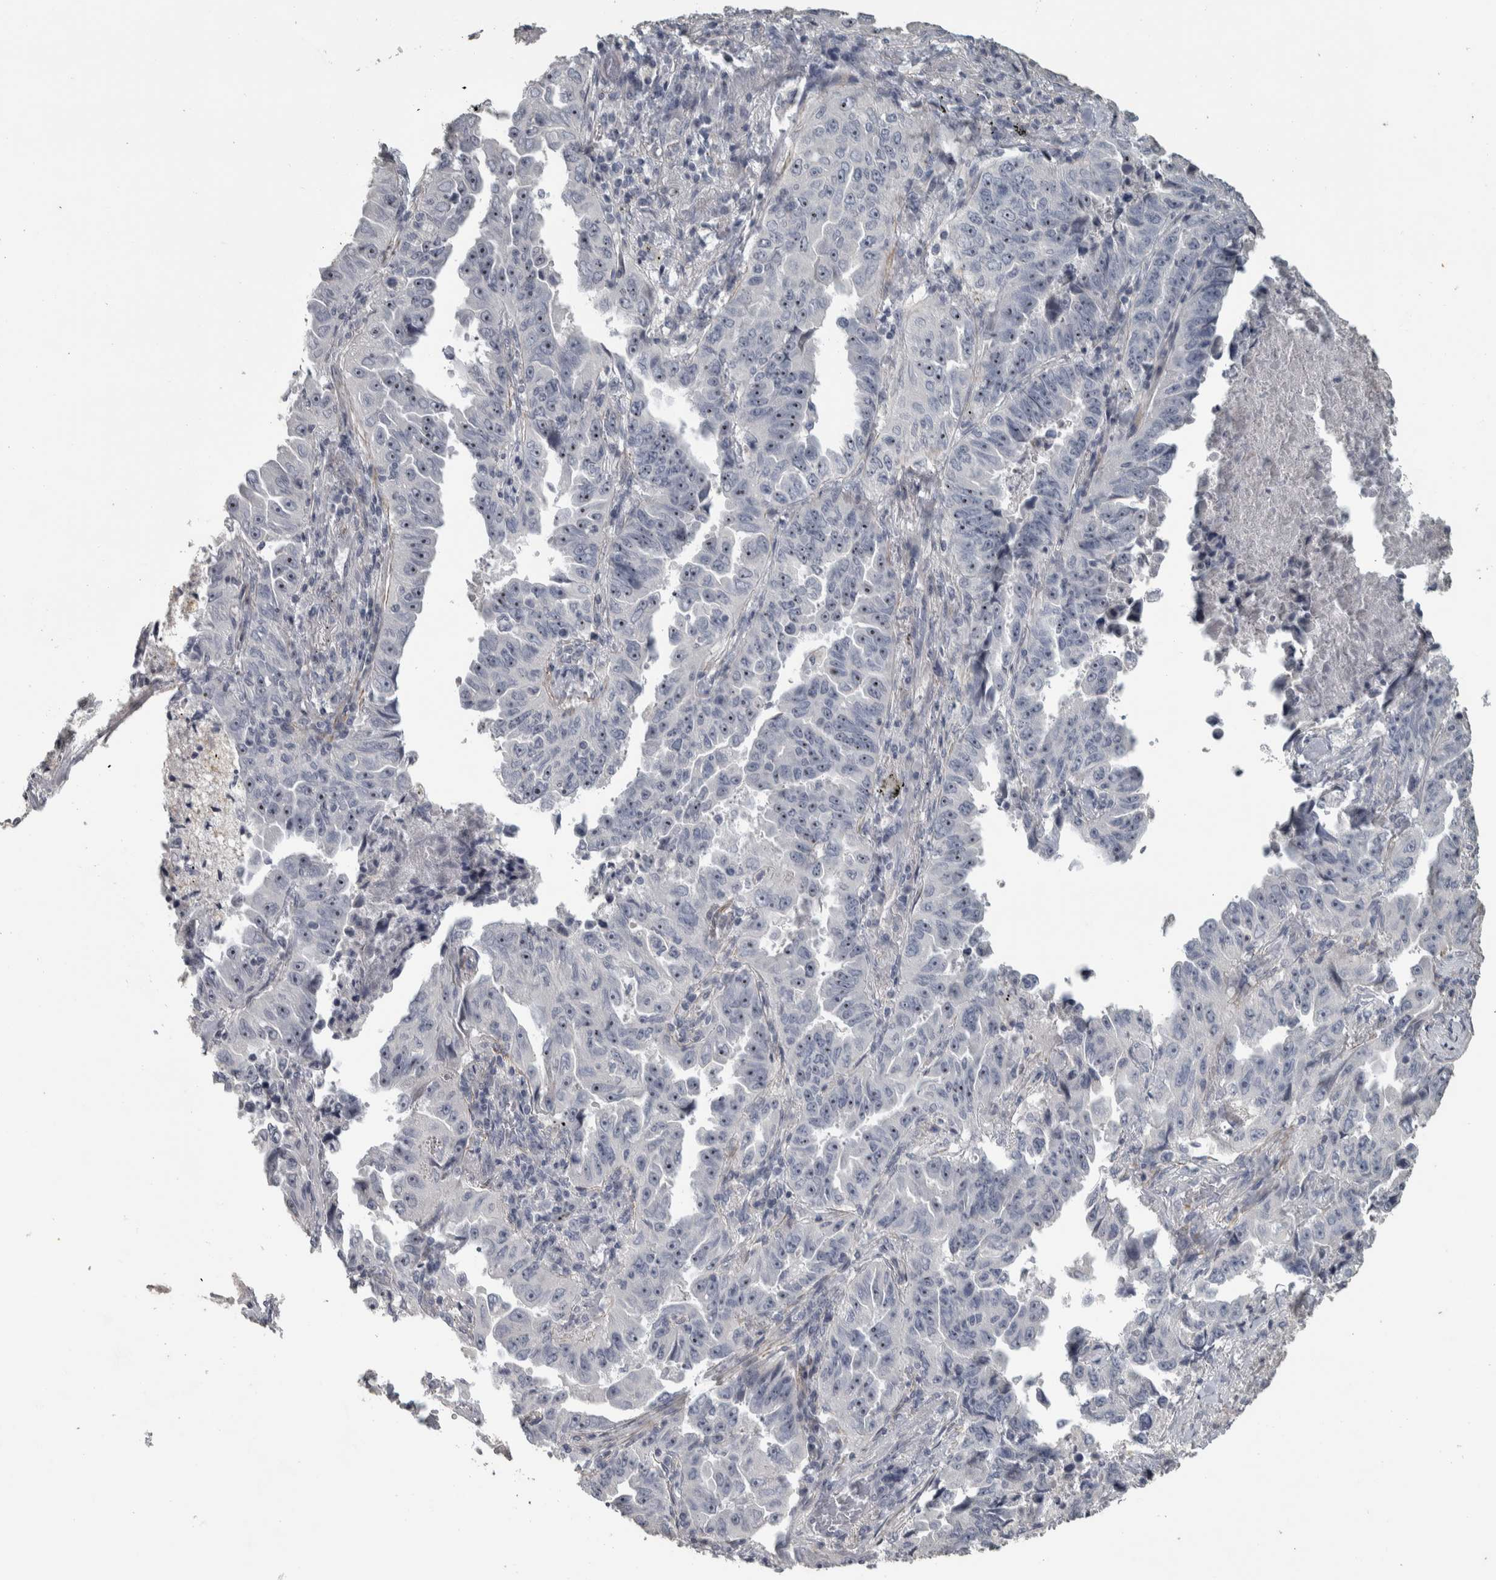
{"staining": {"intensity": "negative", "quantity": "none", "location": "none"}, "tissue": "lung cancer", "cell_type": "Tumor cells", "image_type": "cancer", "snomed": [{"axis": "morphology", "description": "Adenocarcinoma, NOS"}, {"axis": "topography", "description": "Lung"}], "caption": "Tumor cells are negative for brown protein staining in adenocarcinoma (lung). The staining was performed using DAB to visualize the protein expression in brown, while the nuclei were stained in blue with hematoxylin (Magnification: 20x).", "gene": "DCAF10", "patient": {"sex": "female", "age": 51}}